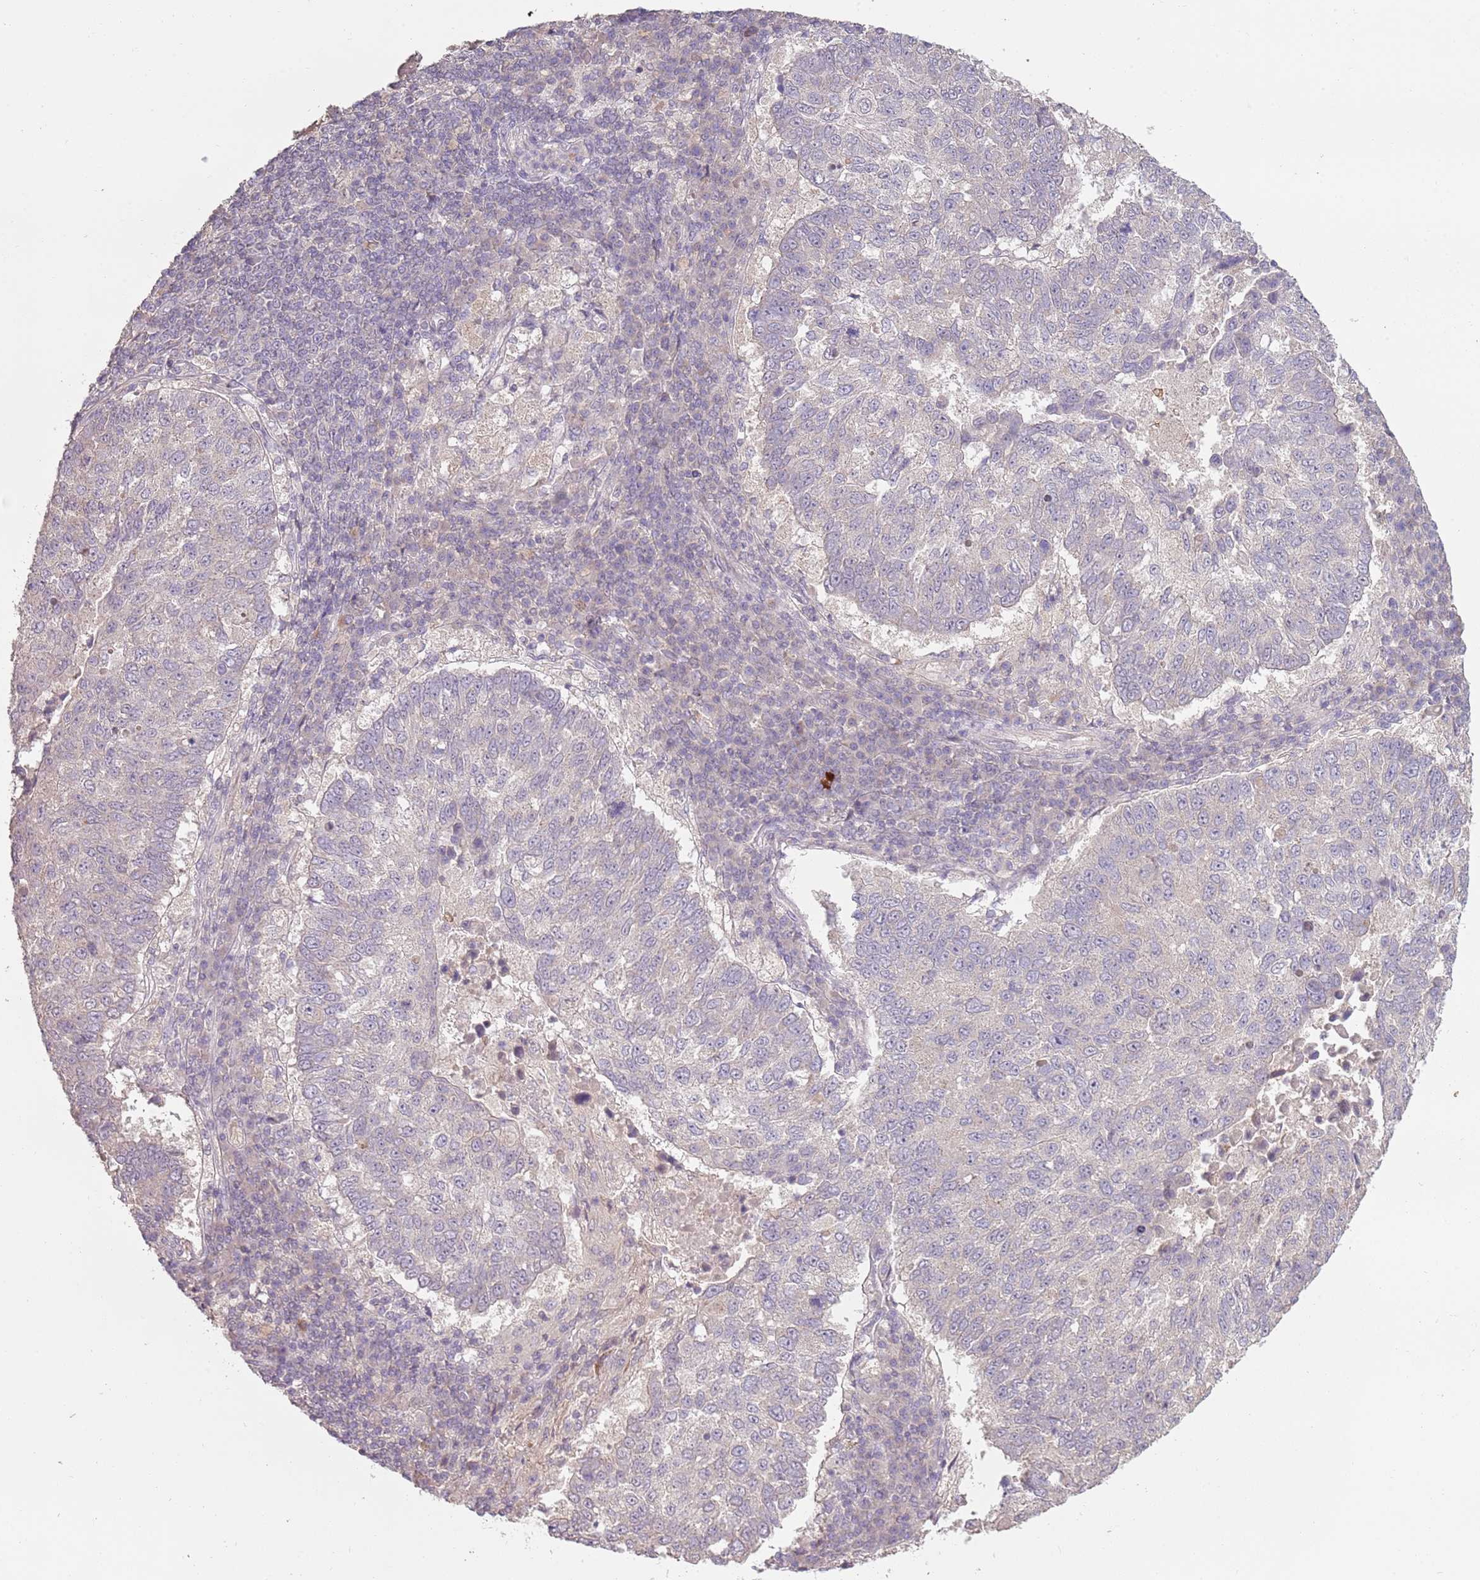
{"staining": {"intensity": "negative", "quantity": "none", "location": "none"}, "tissue": "lung cancer", "cell_type": "Tumor cells", "image_type": "cancer", "snomed": [{"axis": "morphology", "description": "Squamous cell carcinoma, NOS"}, {"axis": "topography", "description": "Lung"}], "caption": "This histopathology image is of lung cancer stained with IHC to label a protein in brown with the nuclei are counter-stained blue. There is no expression in tumor cells. (DAB IHC, high magnification).", "gene": "TEKT4", "patient": {"sex": "male", "age": 73}}